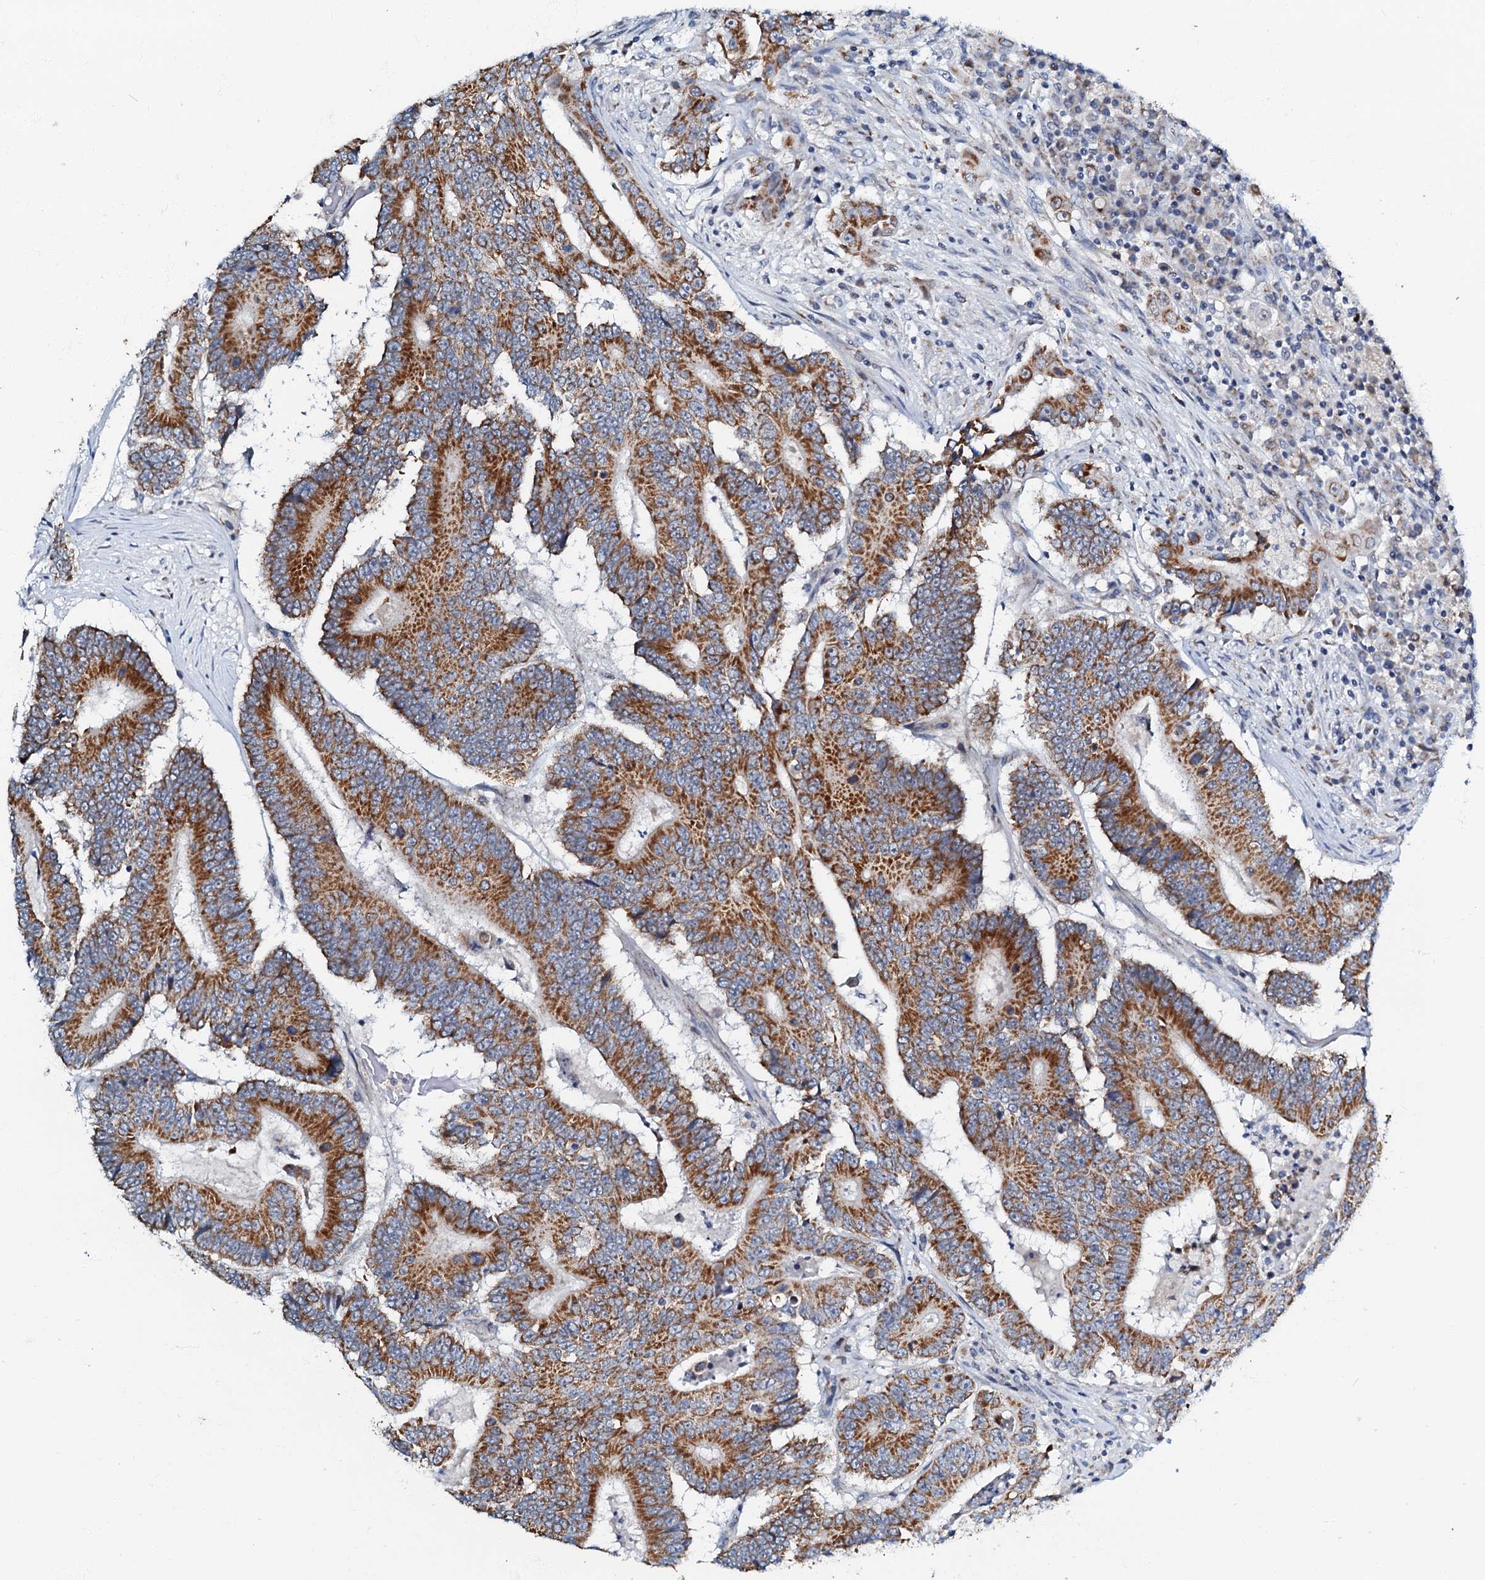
{"staining": {"intensity": "strong", "quantity": ">75%", "location": "cytoplasmic/membranous"}, "tissue": "colorectal cancer", "cell_type": "Tumor cells", "image_type": "cancer", "snomed": [{"axis": "morphology", "description": "Adenocarcinoma, NOS"}, {"axis": "topography", "description": "Colon"}], "caption": "This is a micrograph of immunohistochemistry (IHC) staining of colorectal cancer (adenocarcinoma), which shows strong staining in the cytoplasmic/membranous of tumor cells.", "gene": "MRPL51", "patient": {"sex": "male", "age": 83}}